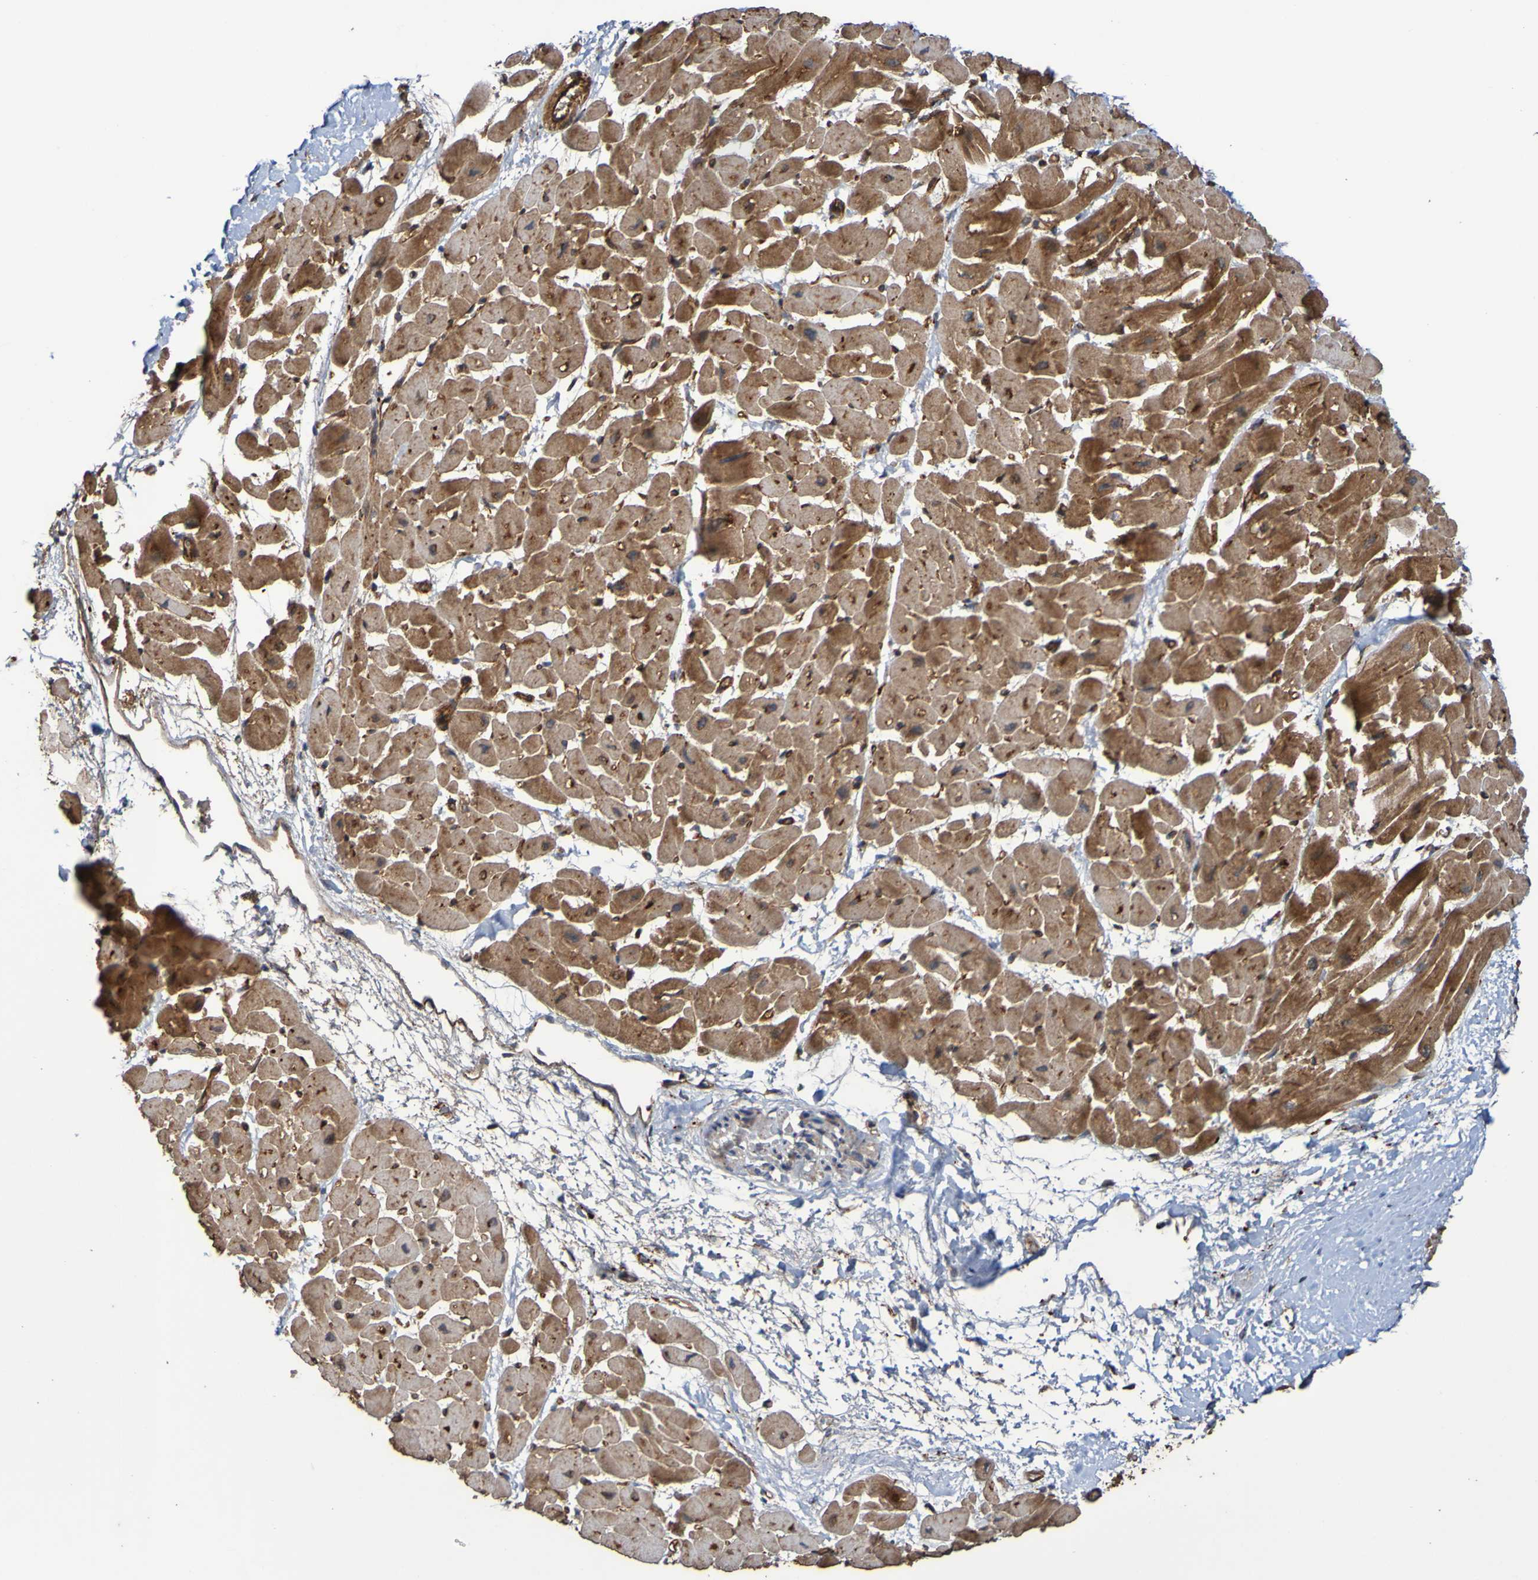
{"staining": {"intensity": "moderate", "quantity": ">75%", "location": "cytoplasmic/membranous"}, "tissue": "heart muscle", "cell_type": "Cardiomyocytes", "image_type": "normal", "snomed": [{"axis": "morphology", "description": "Normal tissue, NOS"}, {"axis": "topography", "description": "Heart"}], "caption": "High-magnification brightfield microscopy of normal heart muscle stained with DAB (3,3'-diaminobenzidine) (brown) and counterstained with hematoxylin (blue). cardiomyocytes exhibit moderate cytoplasmic/membranous positivity is seen in about>75% of cells.", "gene": "UCN", "patient": {"sex": "male", "age": 45}}